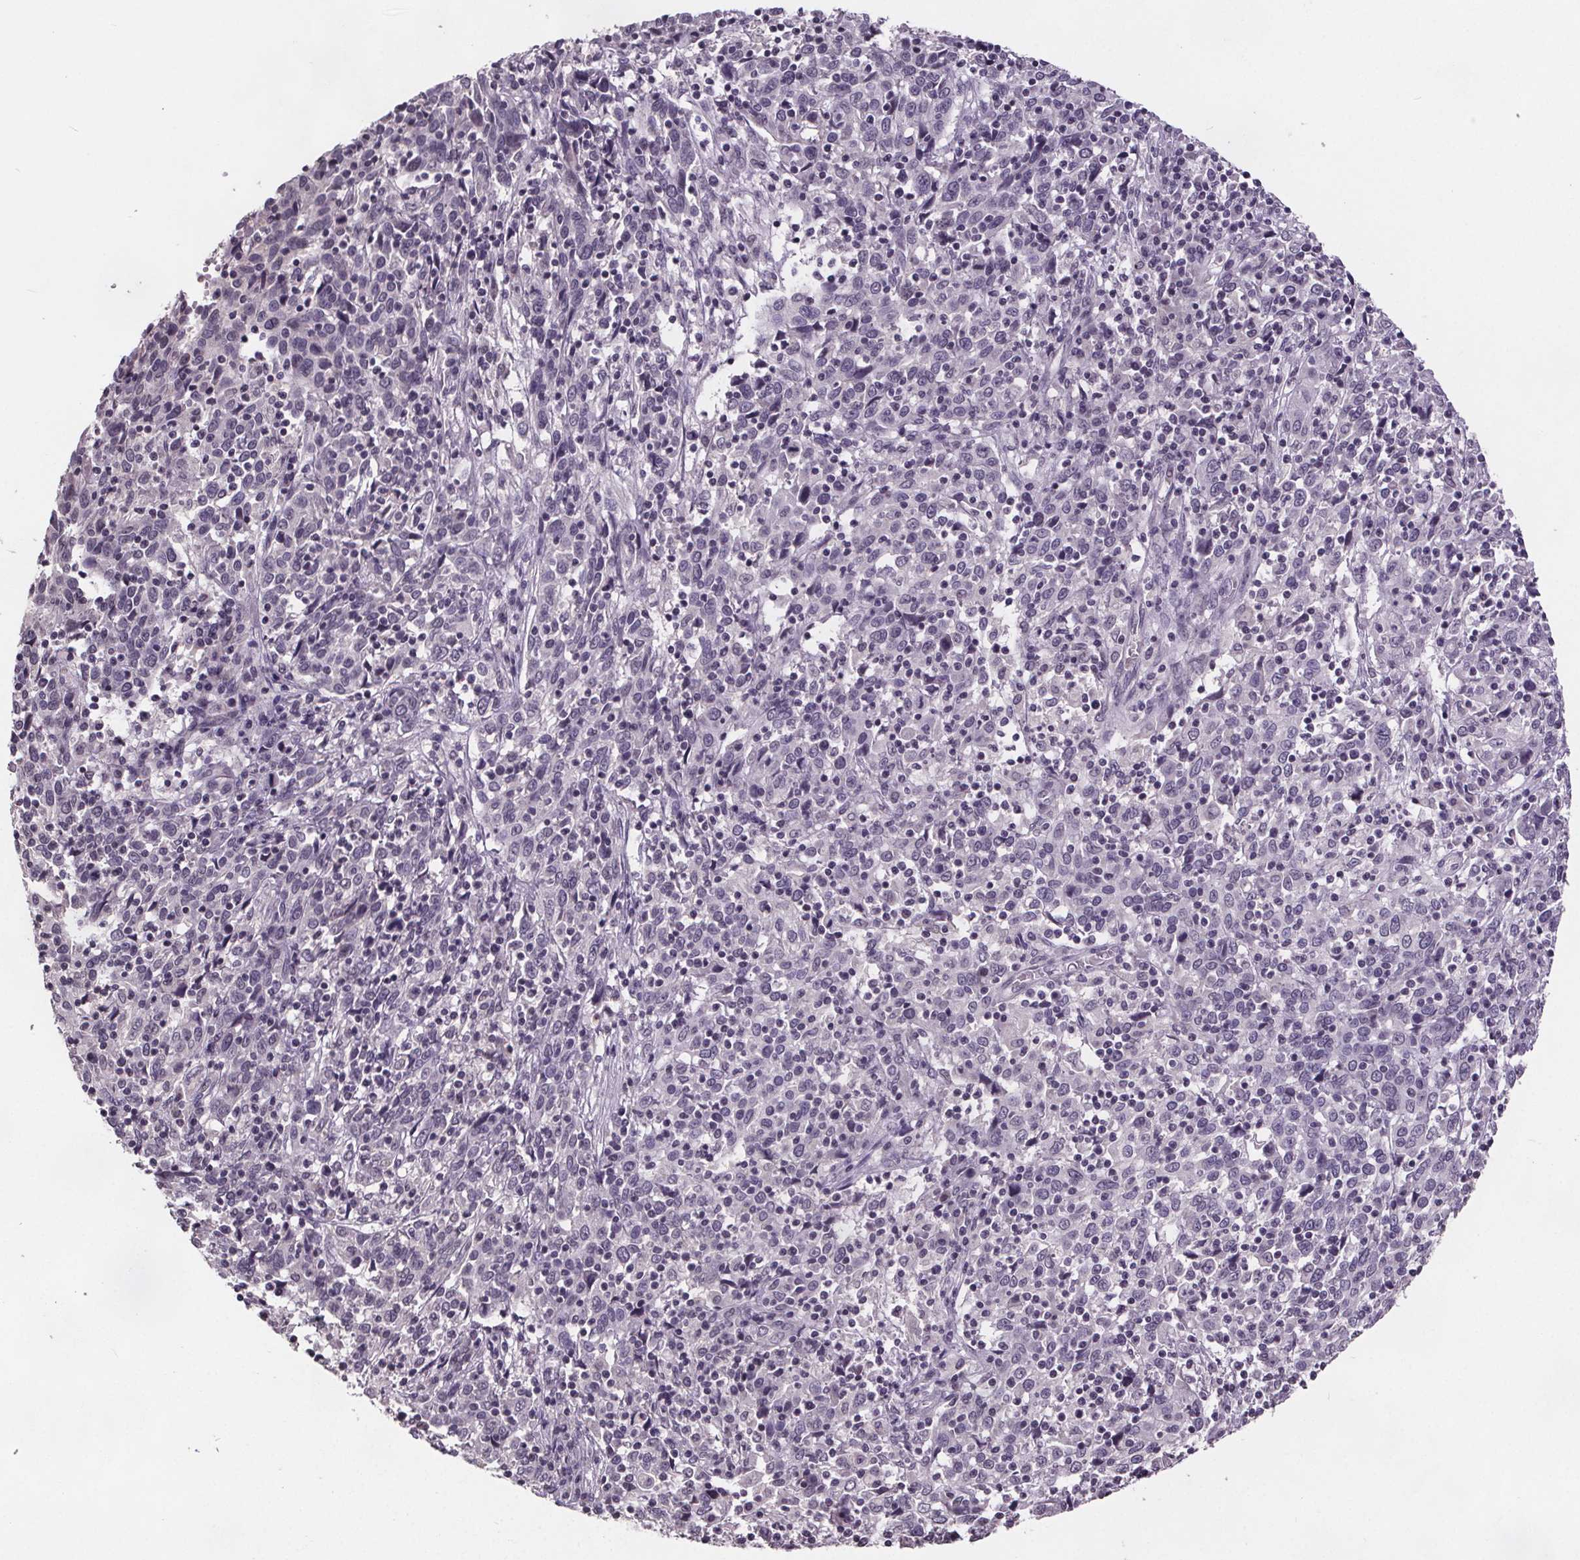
{"staining": {"intensity": "negative", "quantity": "none", "location": "none"}, "tissue": "cervical cancer", "cell_type": "Tumor cells", "image_type": "cancer", "snomed": [{"axis": "morphology", "description": "Squamous cell carcinoma, NOS"}, {"axis": "topography", "description": "Cervix"}], "caption": "Image shows no significant protein expression in tumor cells of cervical squamous cell carcinoma.", "gene": "NKX6-1", "patient": {"sex": "female", "age": 46}}